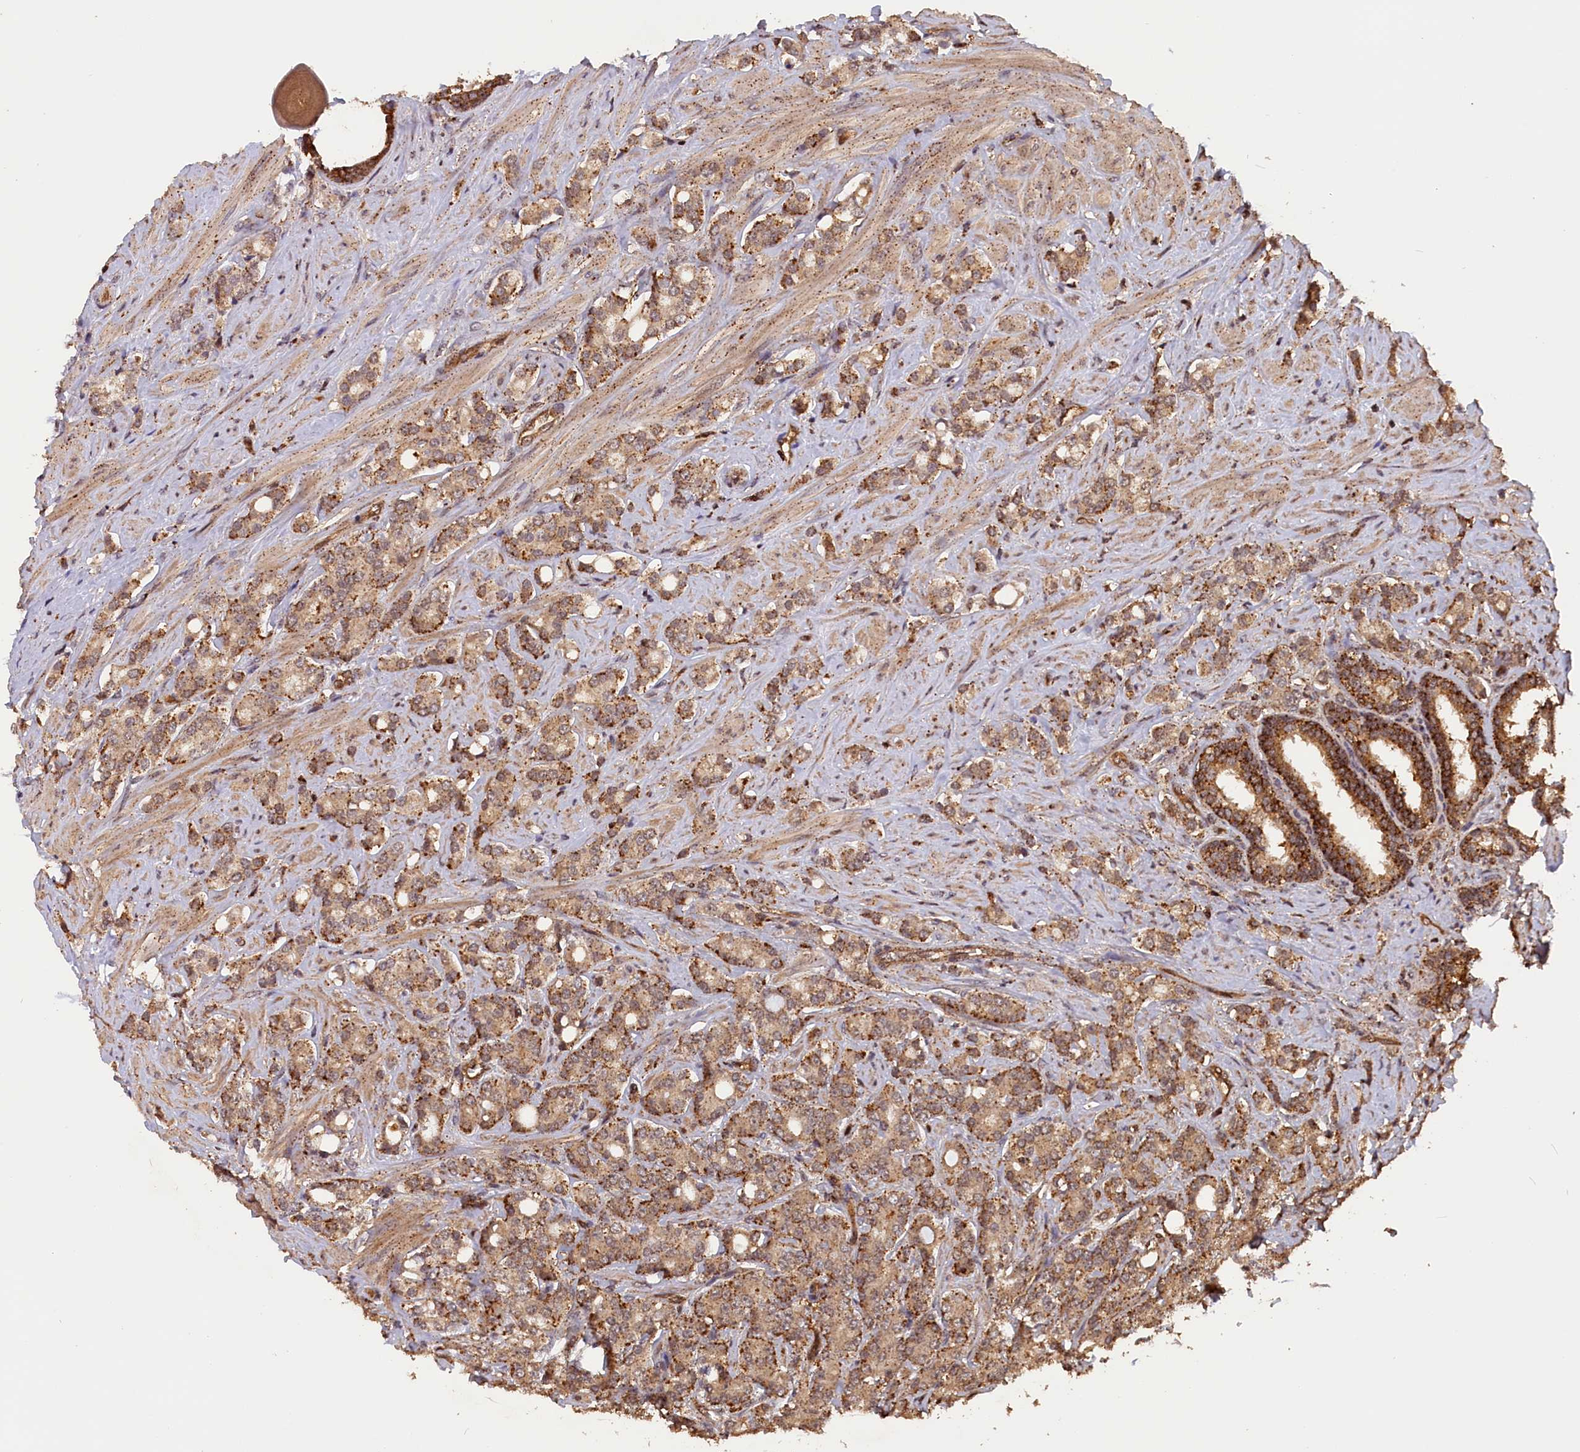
{"staining": {"intensity": "moderate", "quantity": ">75%", "location": "cytoplasmic/membranous"}, "tissue": "prostate cancer", "cell_type": "Tumor cells", "image_type": "cancer", "snomed": [{"axis": "morphology", "description": "Adenocarcinoma, High grade"}, {"axis": "topography", "description": "Prostate"}], "caption": "Immunohistochemistry photomicrograph of human prostate cancer stained for a protein (brown), which reveals medium levels of moderate cytoplasmic/membranous expression in about >75% of tumor cells.", "gene": "IST1", "patient": {"sex": "male", "age": 62}}